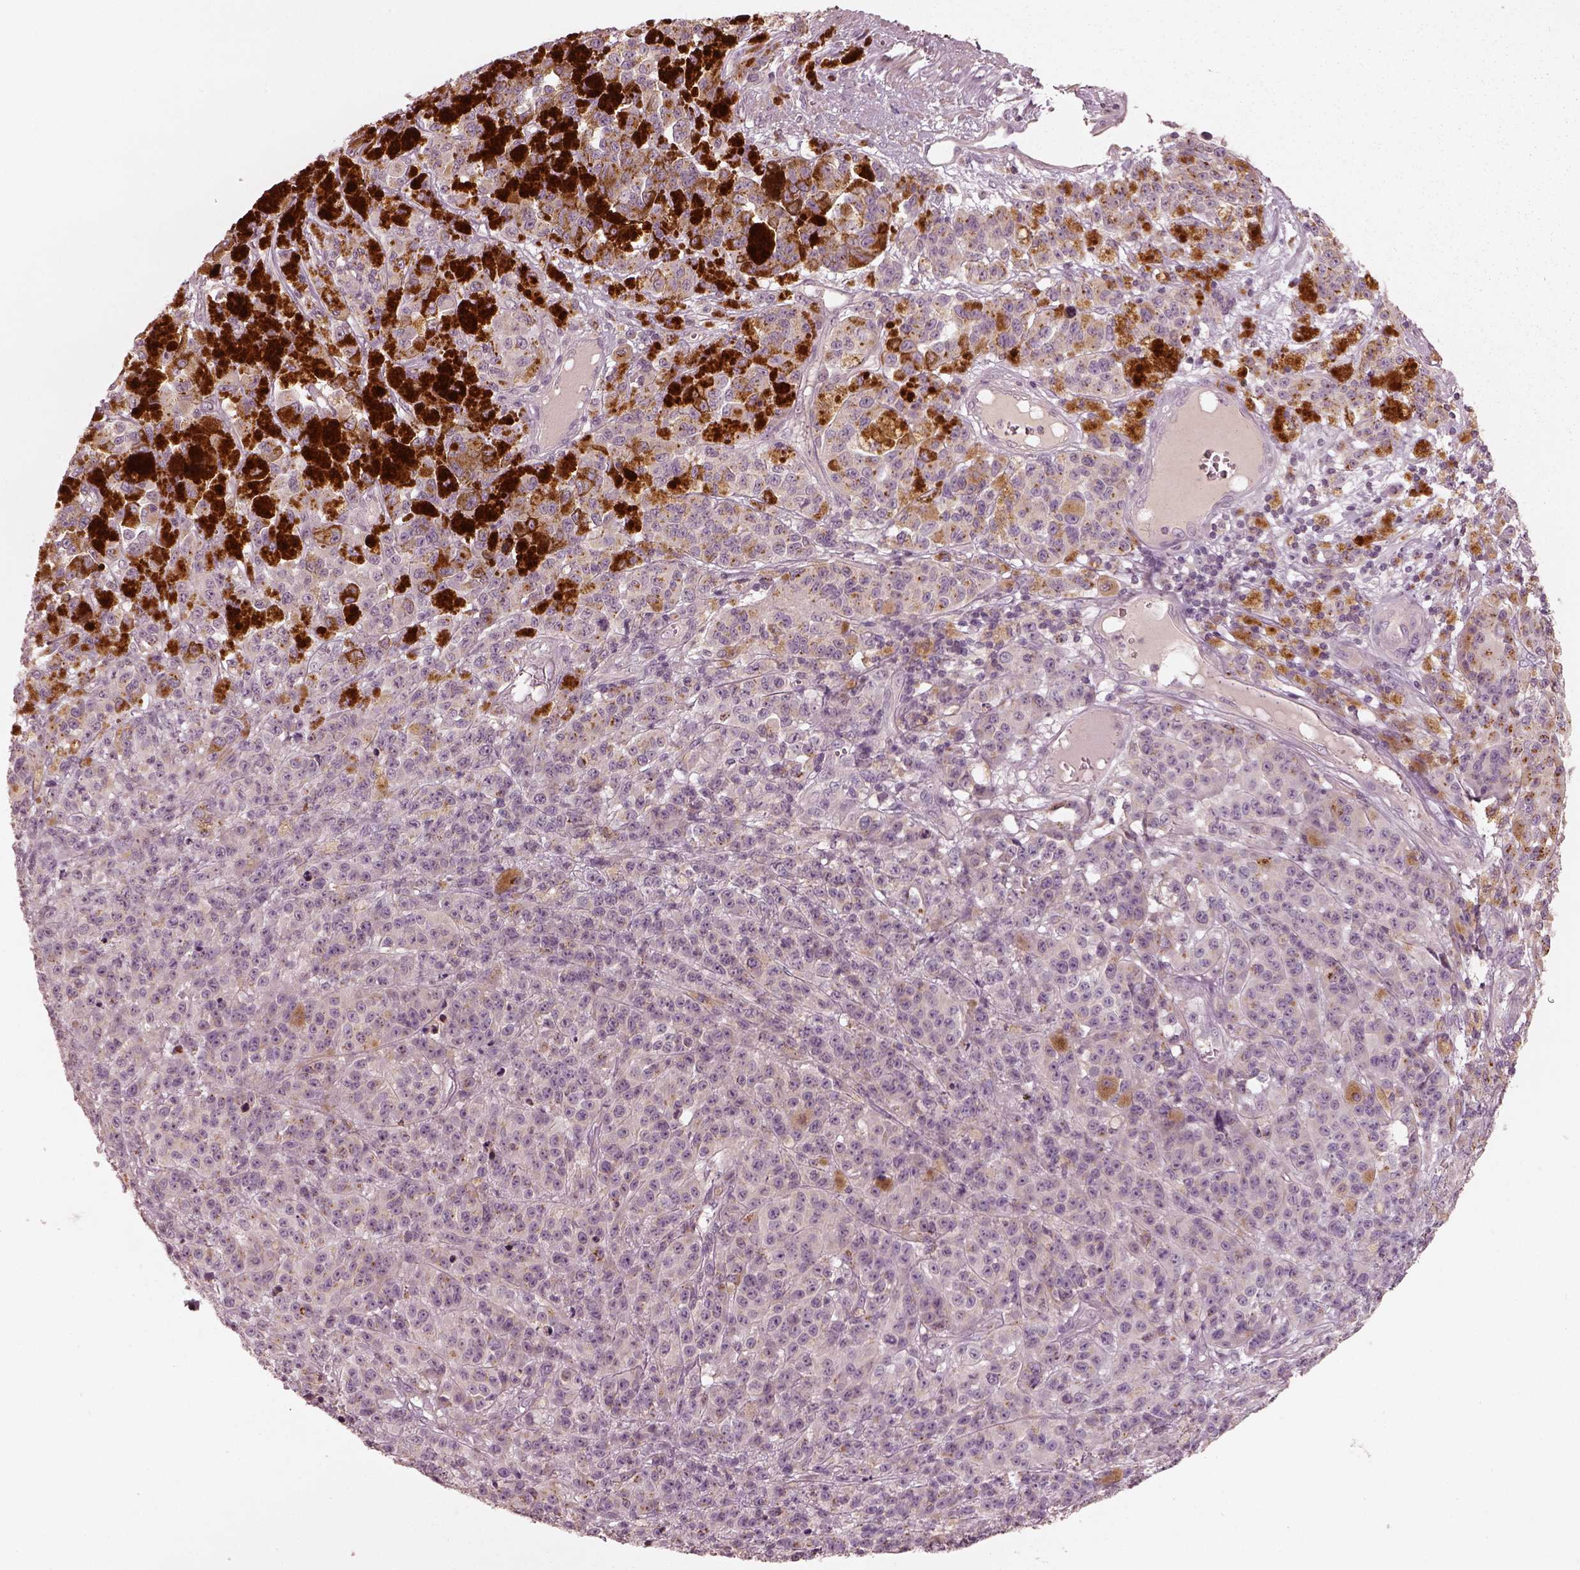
{"staining": {"intensity": "moderate", "quantity": "<25%", "location": "cytoplasmic/membranous"}, "tissue": "melanoma", "cell_type": "Tumor cells", "image_type": "cancer", "snomed": [{"axis": "morphology", "description": "Malignant melanoma, NOS"}, {"axis": "topography", "description": "Skin"}], "caption": "Immunohistochemical staining of malignant melanoma displays moderate cytoplasmic/membranous protein expression in about <25% of tumor cells. The staining is performed using DAB (3,3'-diaminobenzidine) brown chromogen to label protein expression. The nuclei are counter-stained blue using hematoxylin.", "gene": "SDCBP2", "patient": {"sex": "female", "age": 58}}